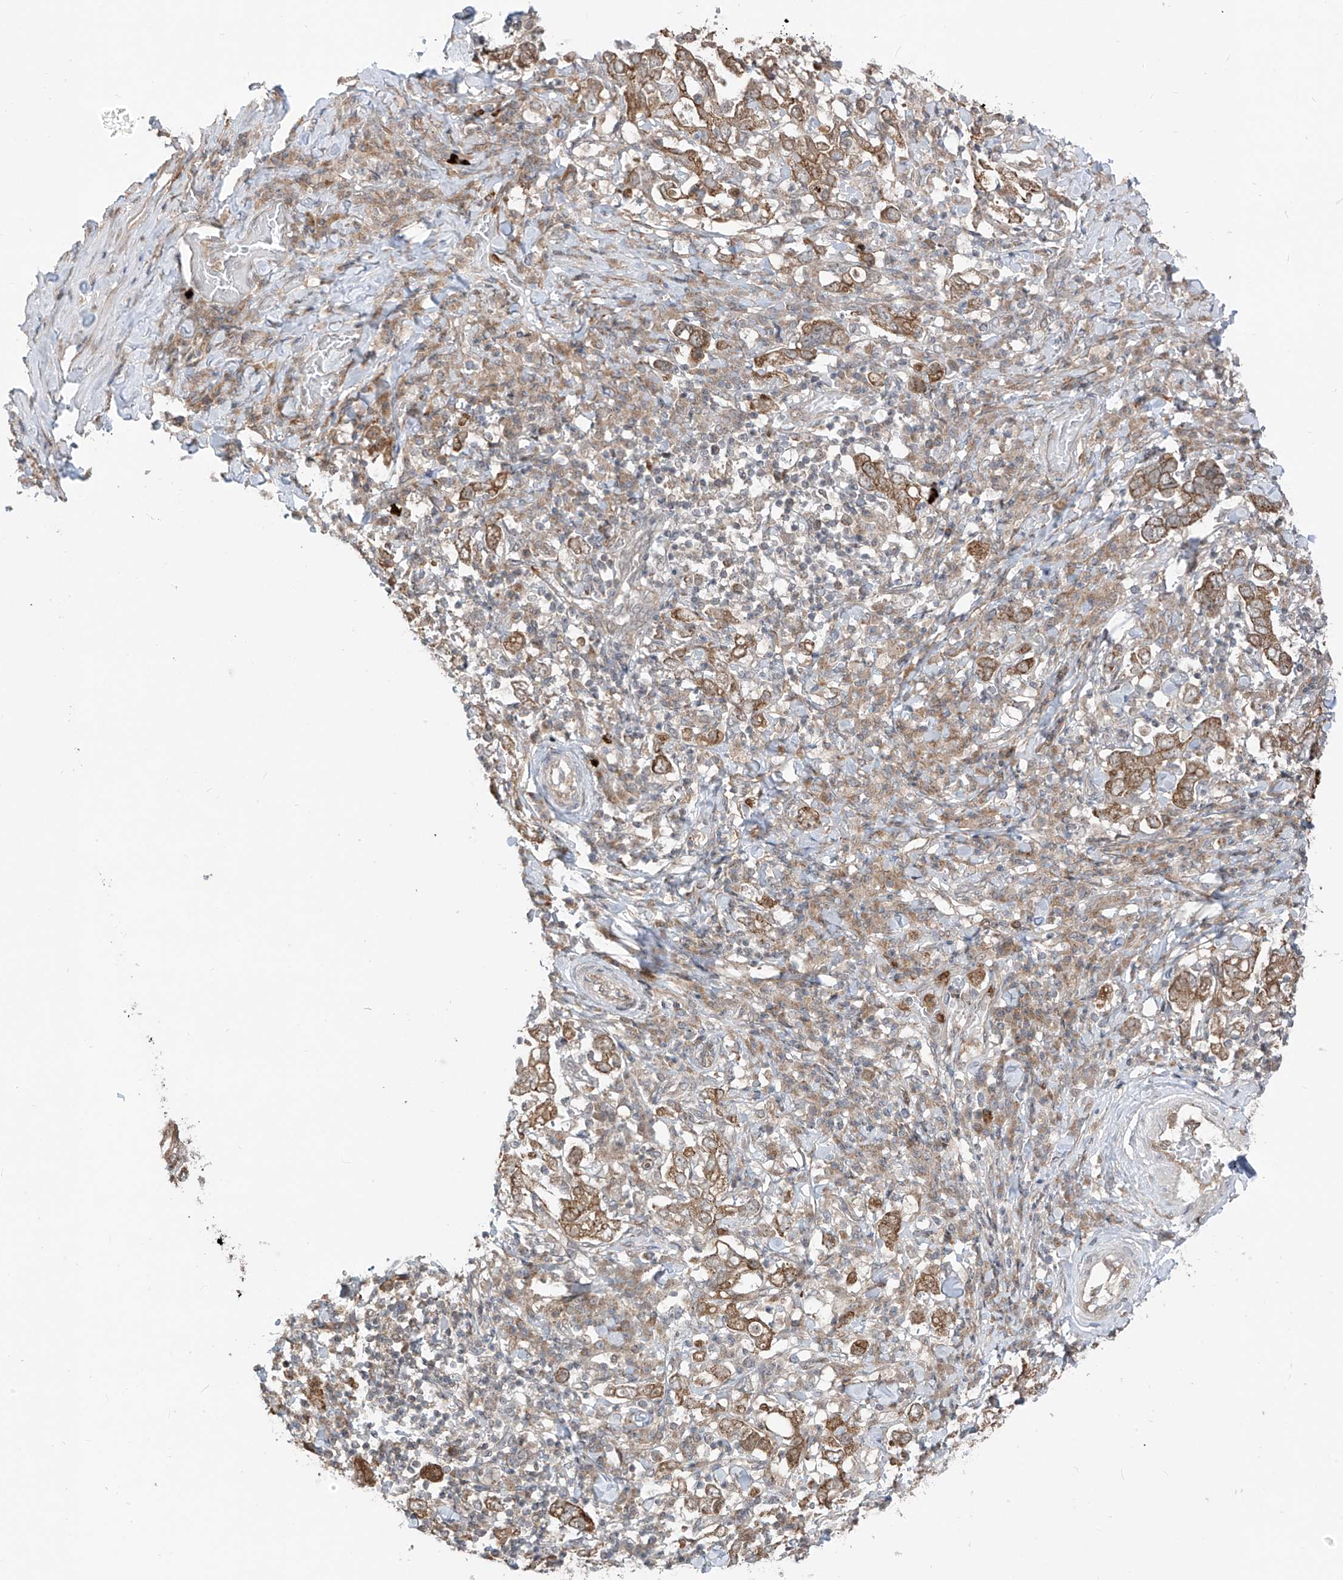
{"staining": {"intensity": "moderate", "quantity": ">75%", "location": "cytoplasmic/membranous"}, "tissue": "stomach cancer", "cell_type": "Tumor cells", "image_type": "cancer", "snomed": [{"axis": "morphology", "description": "Adenocarcinoma, NOS"}, {"axis": "topography", "description": "Stomach, upper"}], "caption": "Protein staining exhibits moderate cytoplasmic/membranous expression in approximately >75% of tumor cells in stomach adenocarcinoma.", "gene": "PDE11A", "patient": {"sex": "male", "age": 62}}